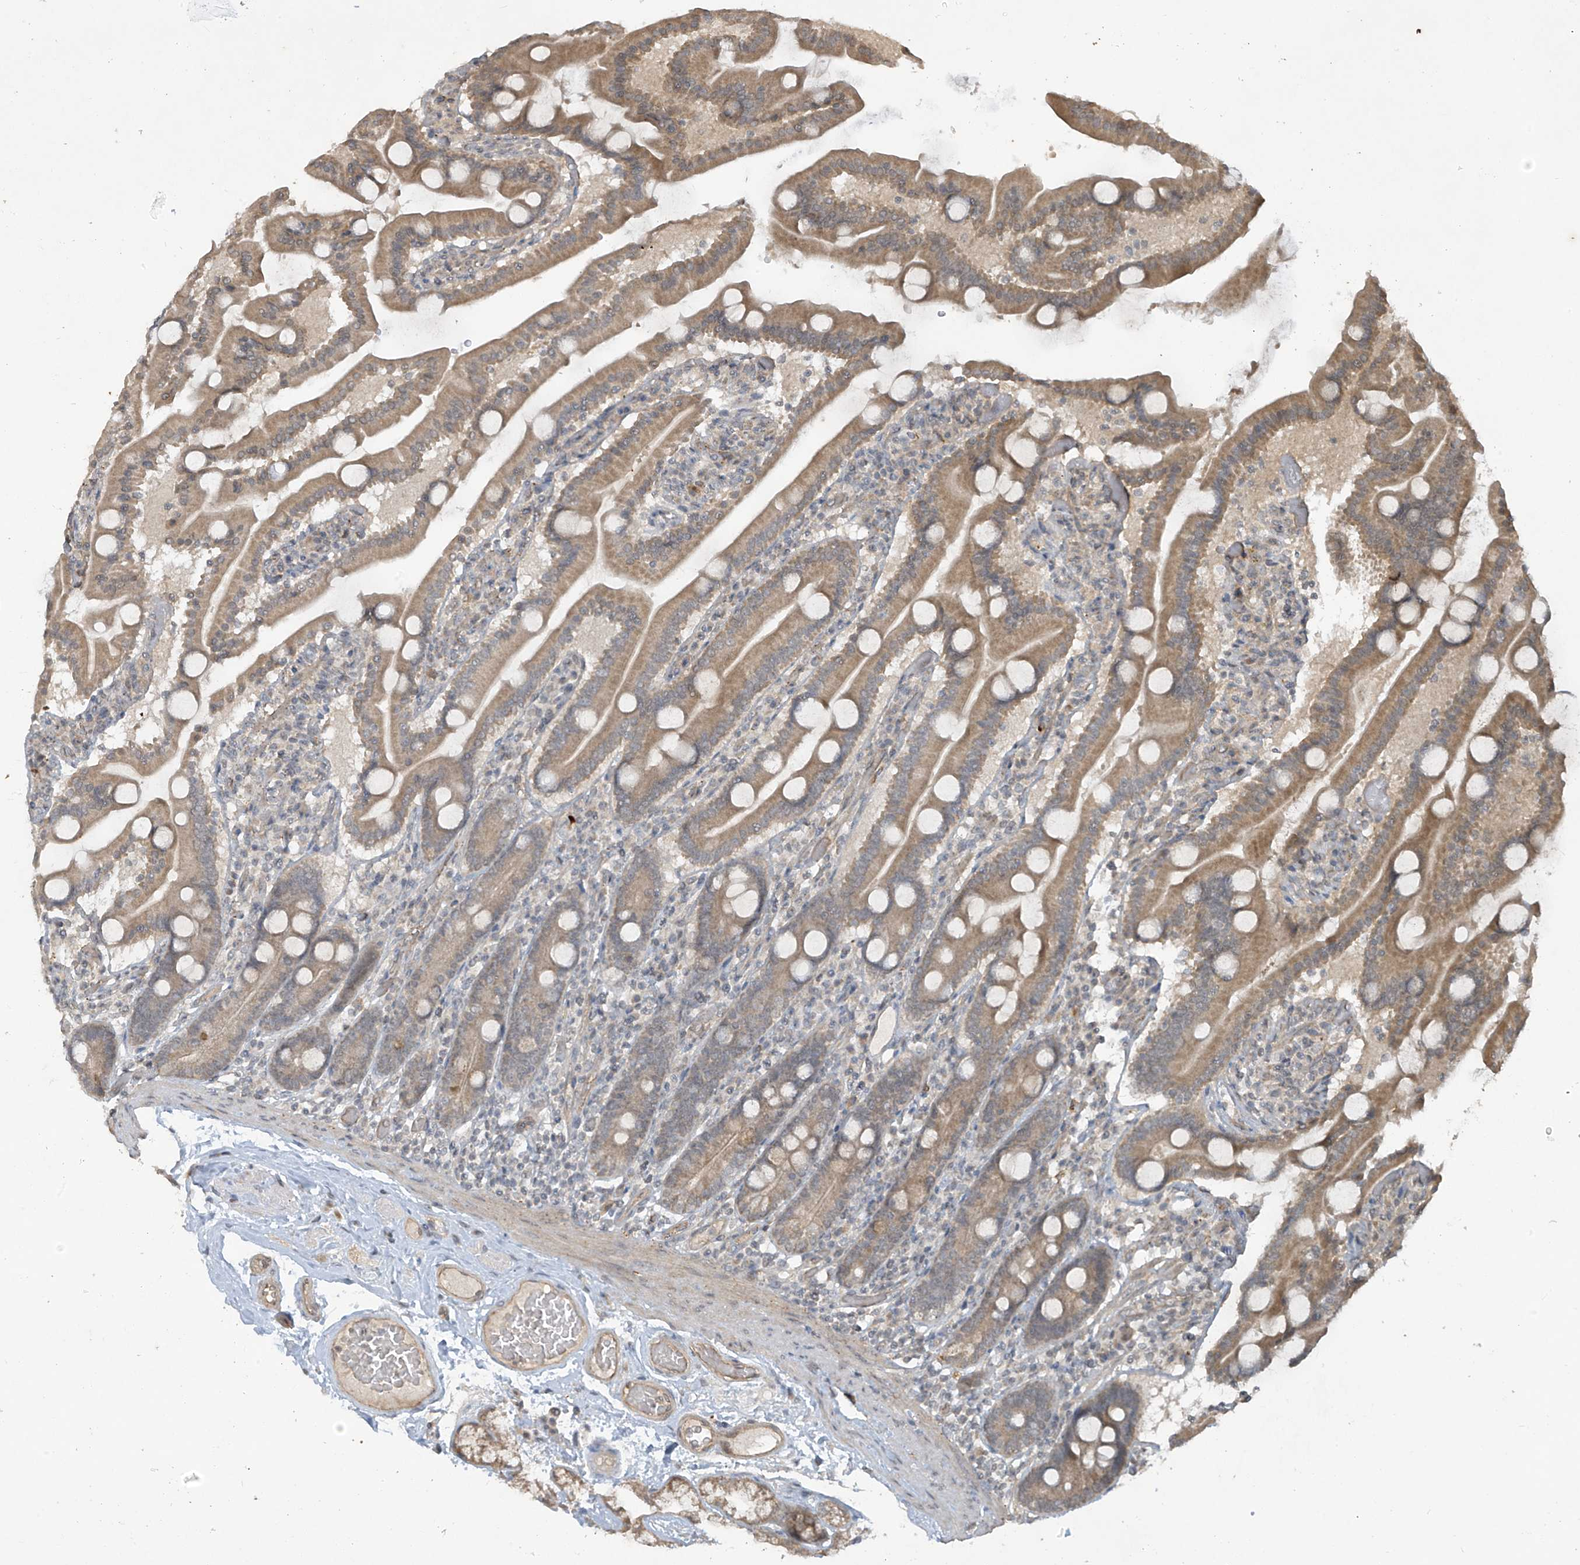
{"staining": {"intensity": "moderate", "quantity": ">75%", "location": "cytoplasmic/membranous"}, "tissue": "duodenum", "cell_type": "Glandular cells", "image_type": "normal", "snomed": [{"axis": "morphology", "description": "Normal tissue, NOS"}, {"axis": "topography", "description": "Duodenum"}], "caption": "Unremarkable duodenum was stained to show a protein in brown. There is medium levels of moderate cytoplasmic/membranous expression in approximately >75% of glandular cells. (Stains: DAB (3,3'-diaminobenzidine) in brown, nuclei in blue, Microscopy: brightfield microscopy at high magnification).", "gene": "DGKQ", "patient": {"sex": "male", "age": 55}}